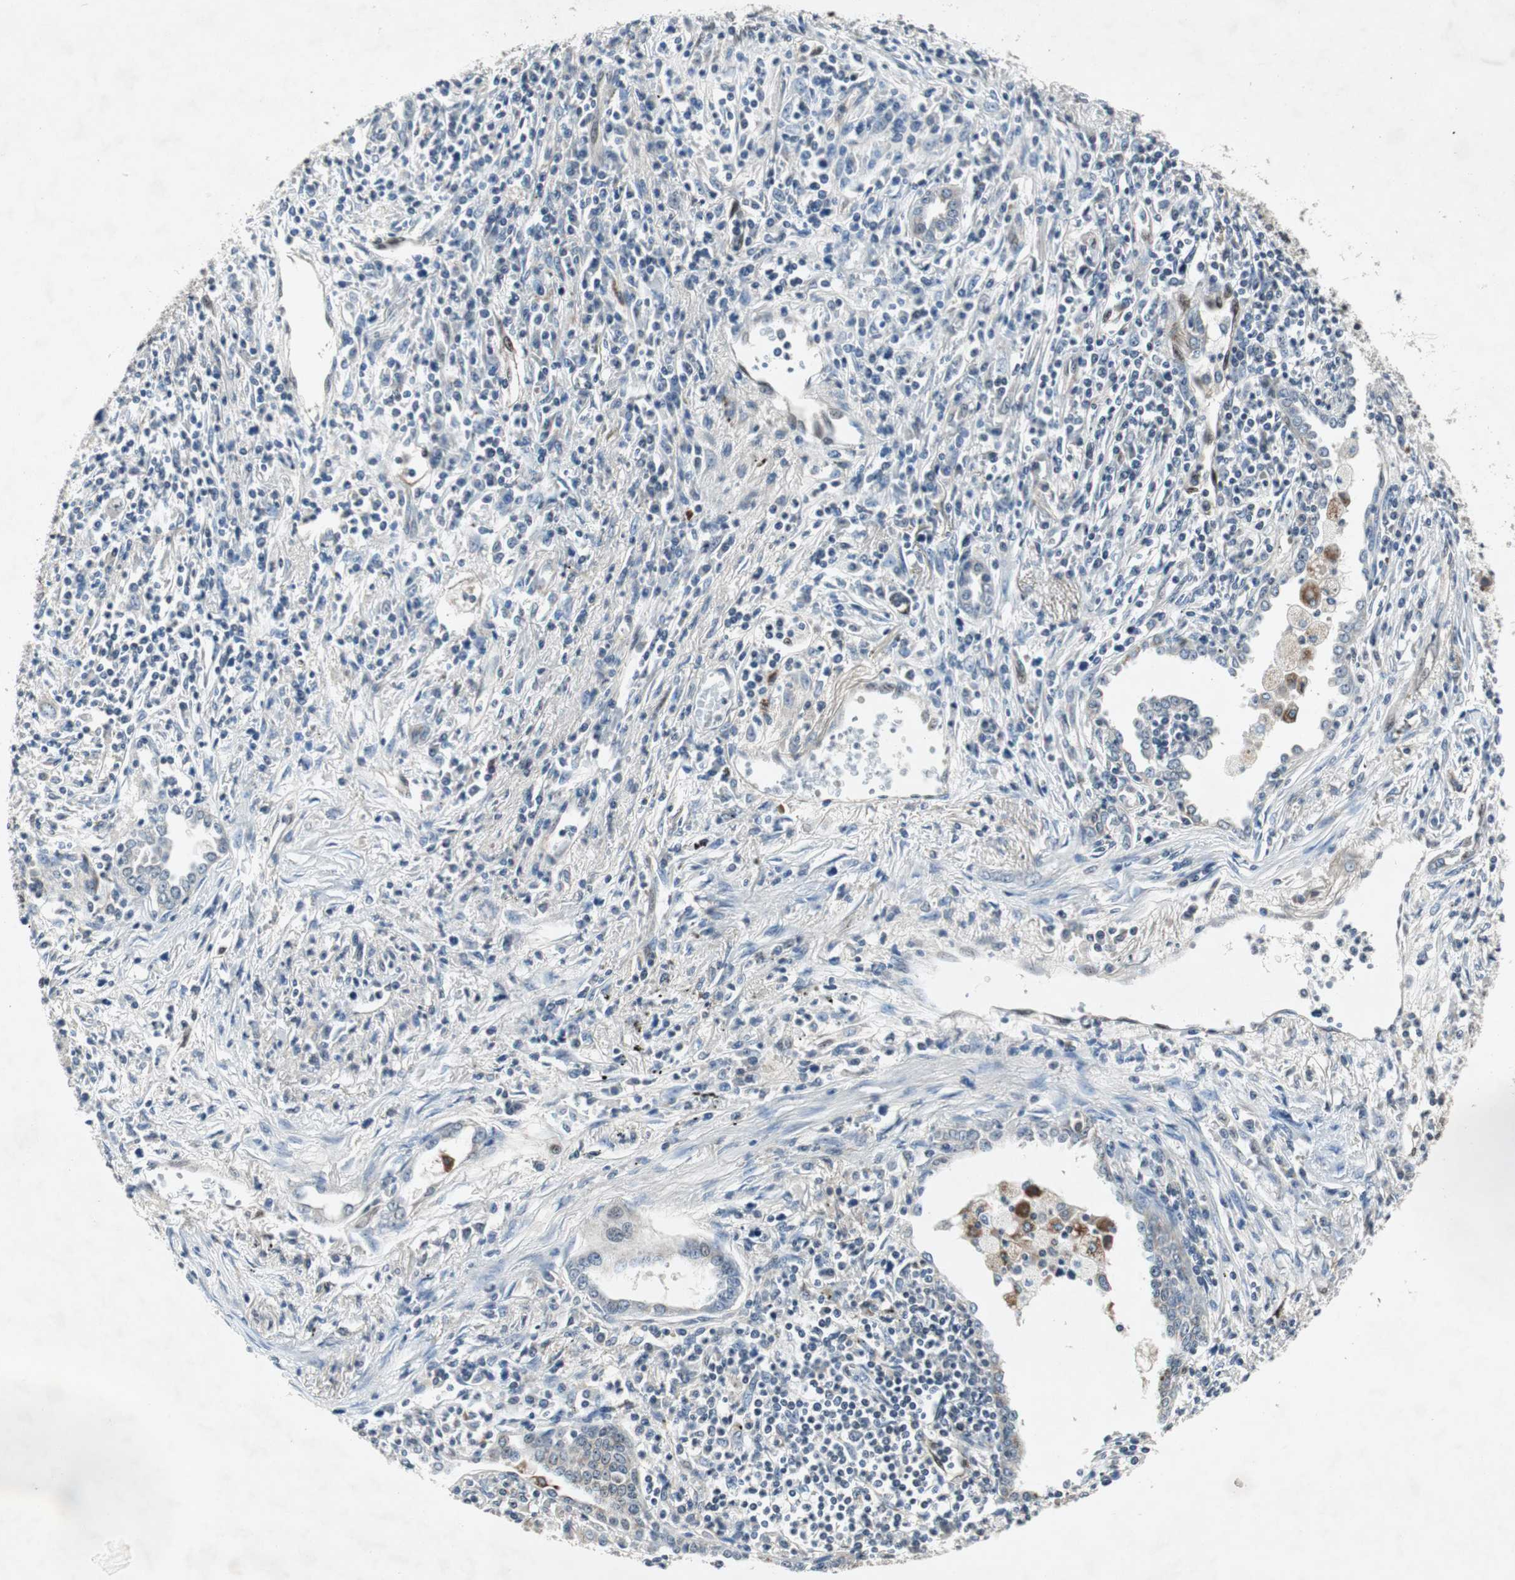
{"staining": {"intensity": "negative", "quantity": "none", "location": "none"}, "tissue": "melanoma", "cell_type": "Tumor cells", "image_type": "cancer", "snomed": [{"axis": "morphology", "description": "Malignant melanoma, Metastatic site"}, {"axis": "topography", "description": "Skin"}], "caption": "Malignant melanoma (metastatic site) was stained to show a protein in brown. There is no significant staining in tumor cells. (Stains: DAB immunohistochemistry (IHC) with hematoxylin counter stain, Microscopy: brightfield microscopy at high magnification).", "gene": "SMAD1", "patient": {"sex": "female", "age": 56}}